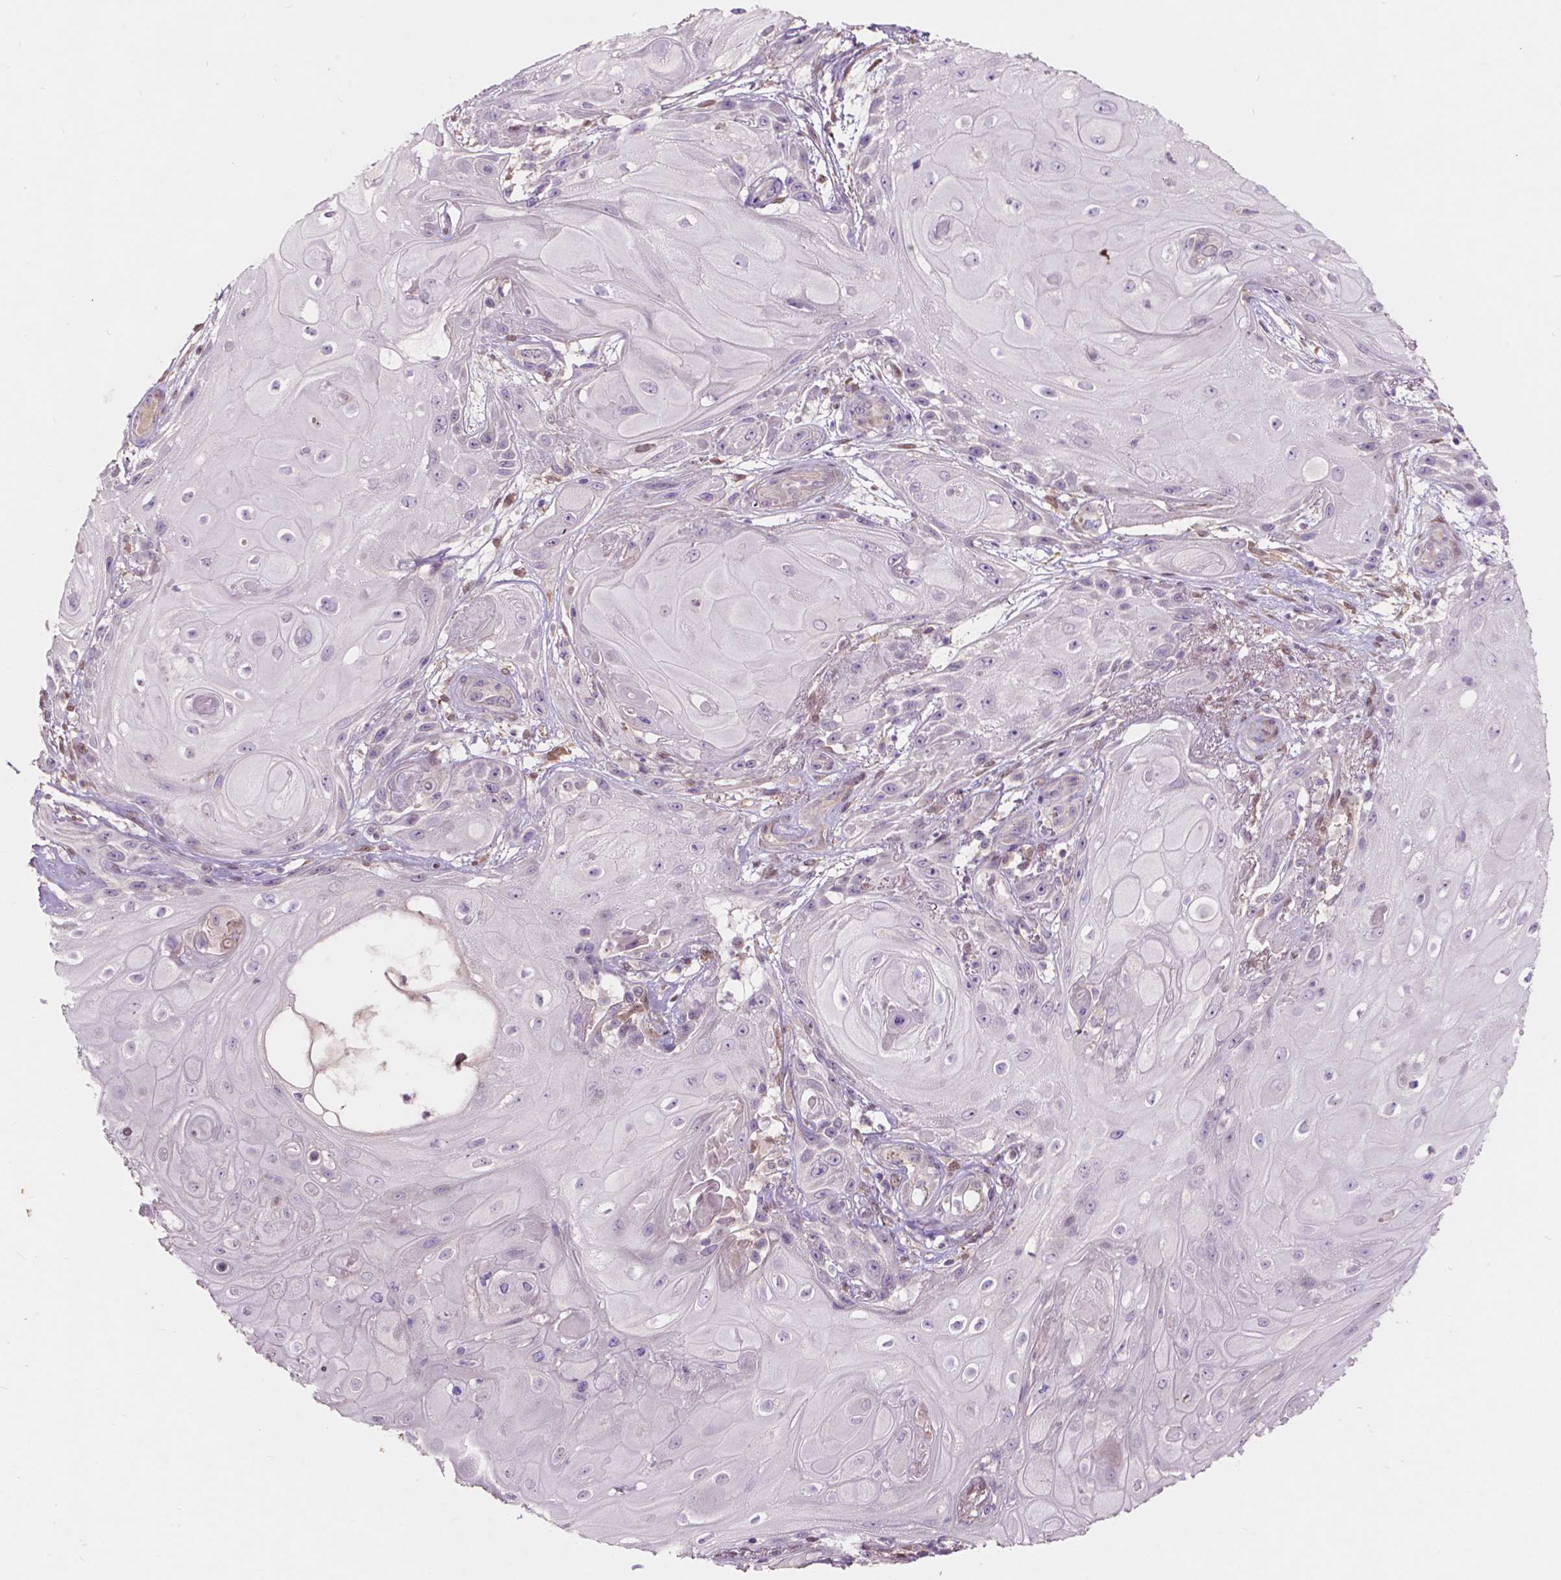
{"staining": {"intensity": "negative", "quantity": "none", "location": "none"}, "tissue": "skin cancer", "cell_type": "Tumor cells", "image_type": "cancer", "snomed": [{"axis": "morphology", "description": "Squamous cell carcinoma, NOS"}, {"axis": "topography", "description": "Skin"}], "caption": "Skin cancer was stained to show a protein in brown. There is no significant staining in tumor cells. Nuclei are stained in blue.", "gene": "GPR37", "patient": {"sex": "male", "age": 62}}